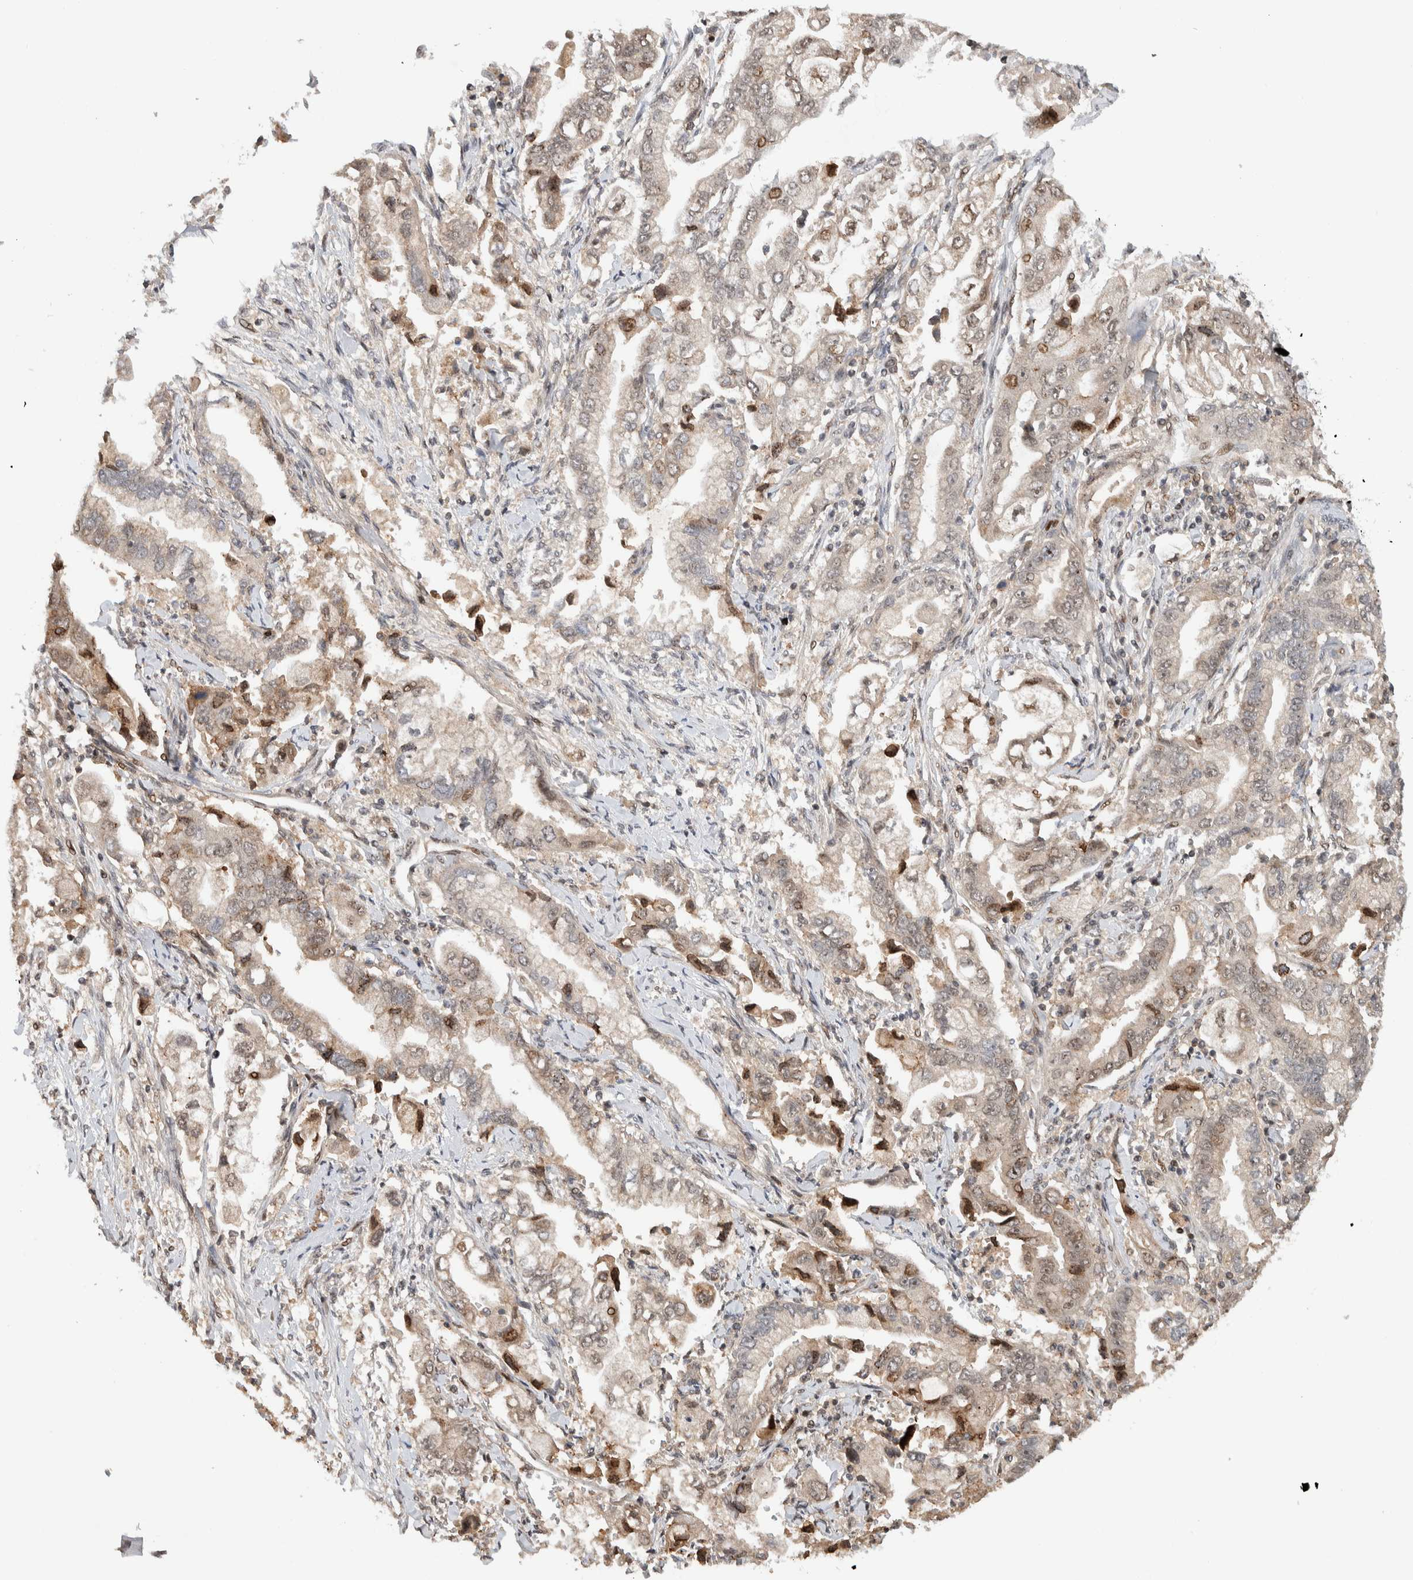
{"staining": {"intensity": "moderate", "quantity": "<25%", "location": "nuclear"}, "tissue": "stomach cancer", "cell_type": "Tumor cells", "image_type": "cancer", "snomed": [{"axis": "morphology", "description": "Normal tissue, NOS"}, {"axis": "morphology", "description": "Adenocarcinoma, NOS"}, {"axis": "topography", "description": "Stomach"}], "caption": "Approximately <25% of tumor cells in human stomach cancer demonstrate moderate nuclear protein positivity as visualized by brown immunohistochemical staining.", "gene": "ZNF521", "patient": {"sex": "male", "age": 62}}